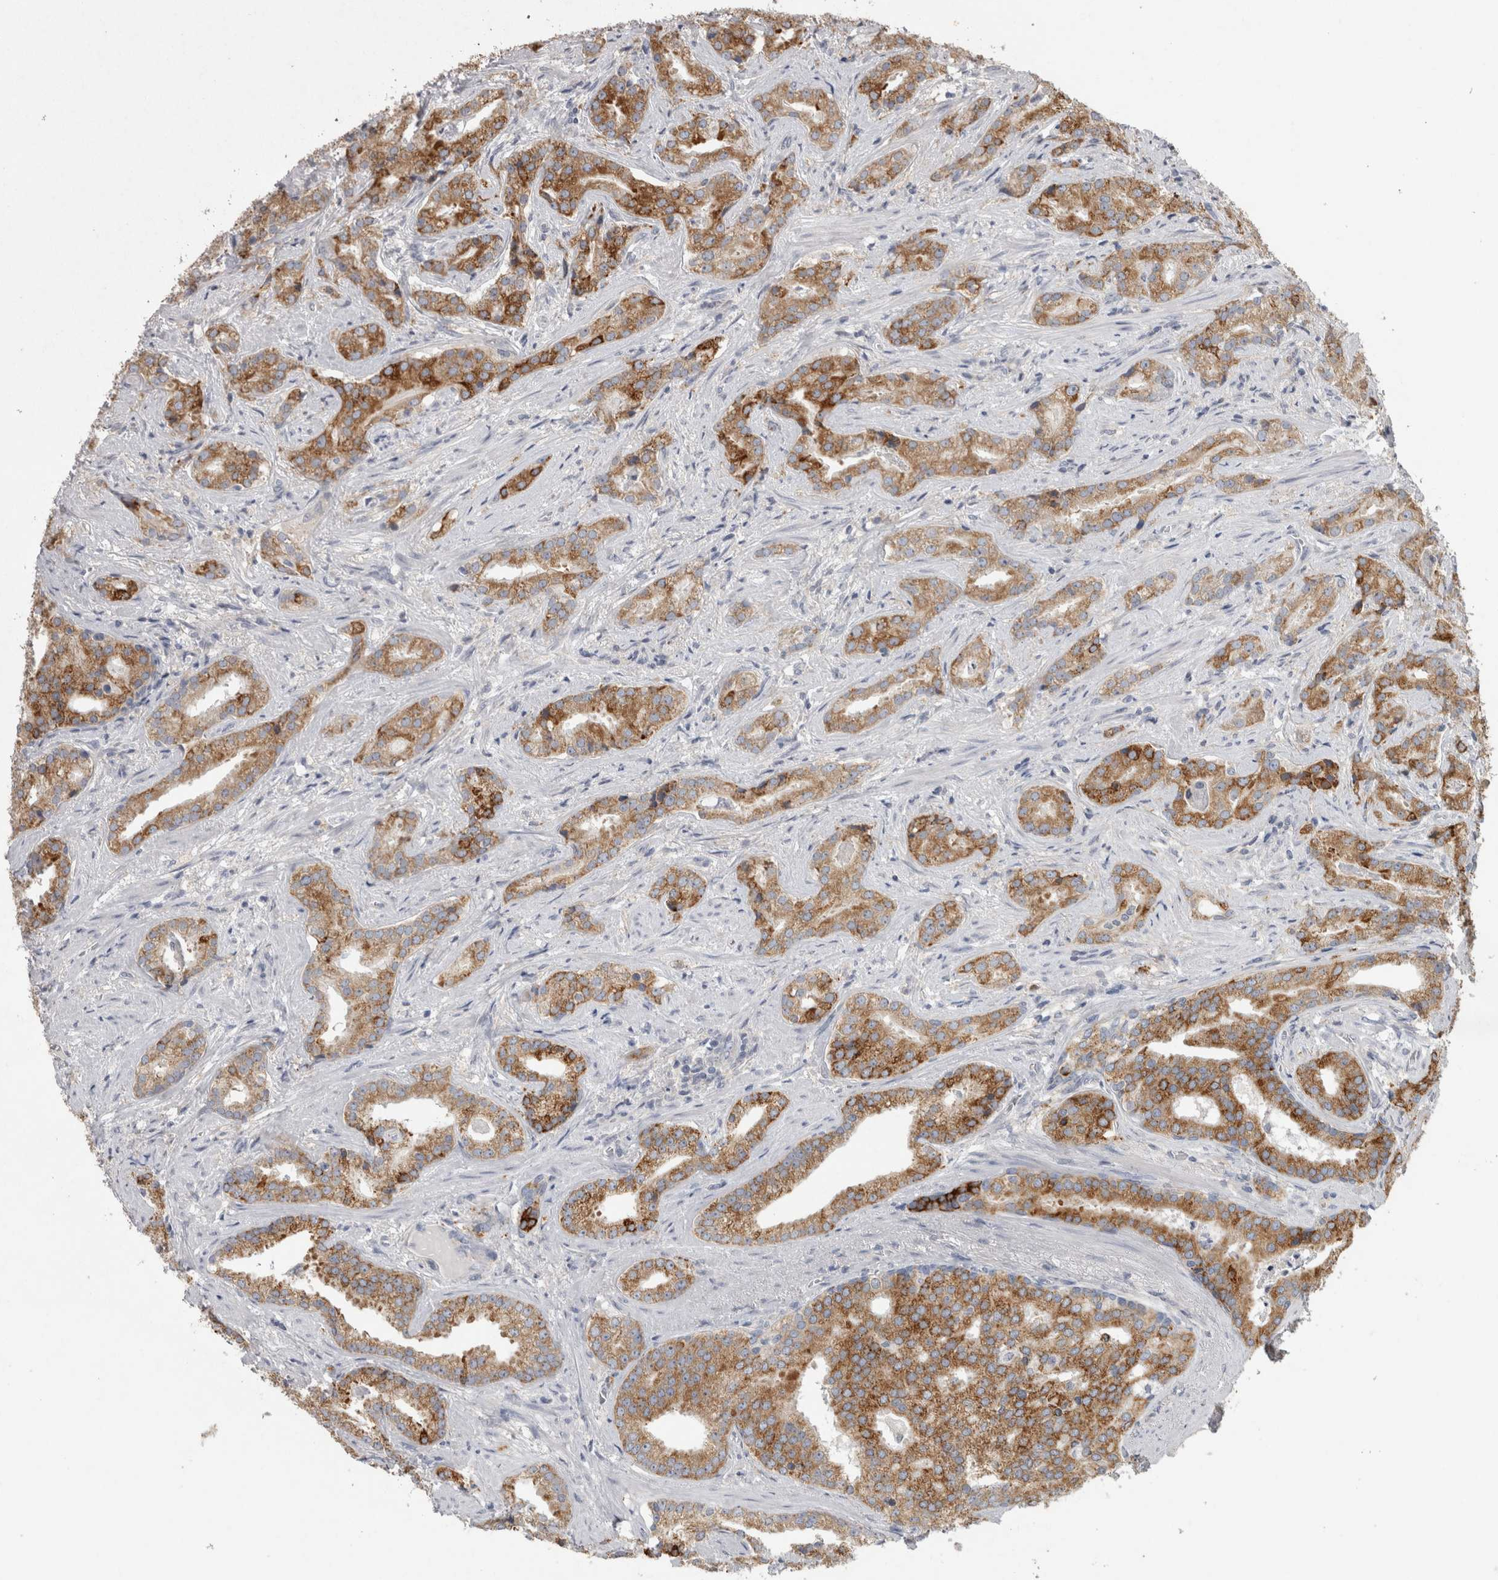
{"staining": {"intensity": "moderate", "quantity": ">75%", "location": "cytoplasmic/membranous"}, "tissue": "prostate cancer", "cell_type": "Tumor cells", "image_type": "cancer", "snomed": [{"axis": "morphology", "description": "Adenocarcinoma, Low grade"}, {"axis": "topography", "description": "Prostate"}], "caption": "DAB immunohistochemical staining of prostate adenocarcinoma (low-grade) shows moderate cytoplasmic/membranous protein staining in about >75% of tumor cells. The protein is shown in brown color, while the nuclei are stained blue.", "gene": "LRRC40", "patient": {"sex": "male", "age": 67}}